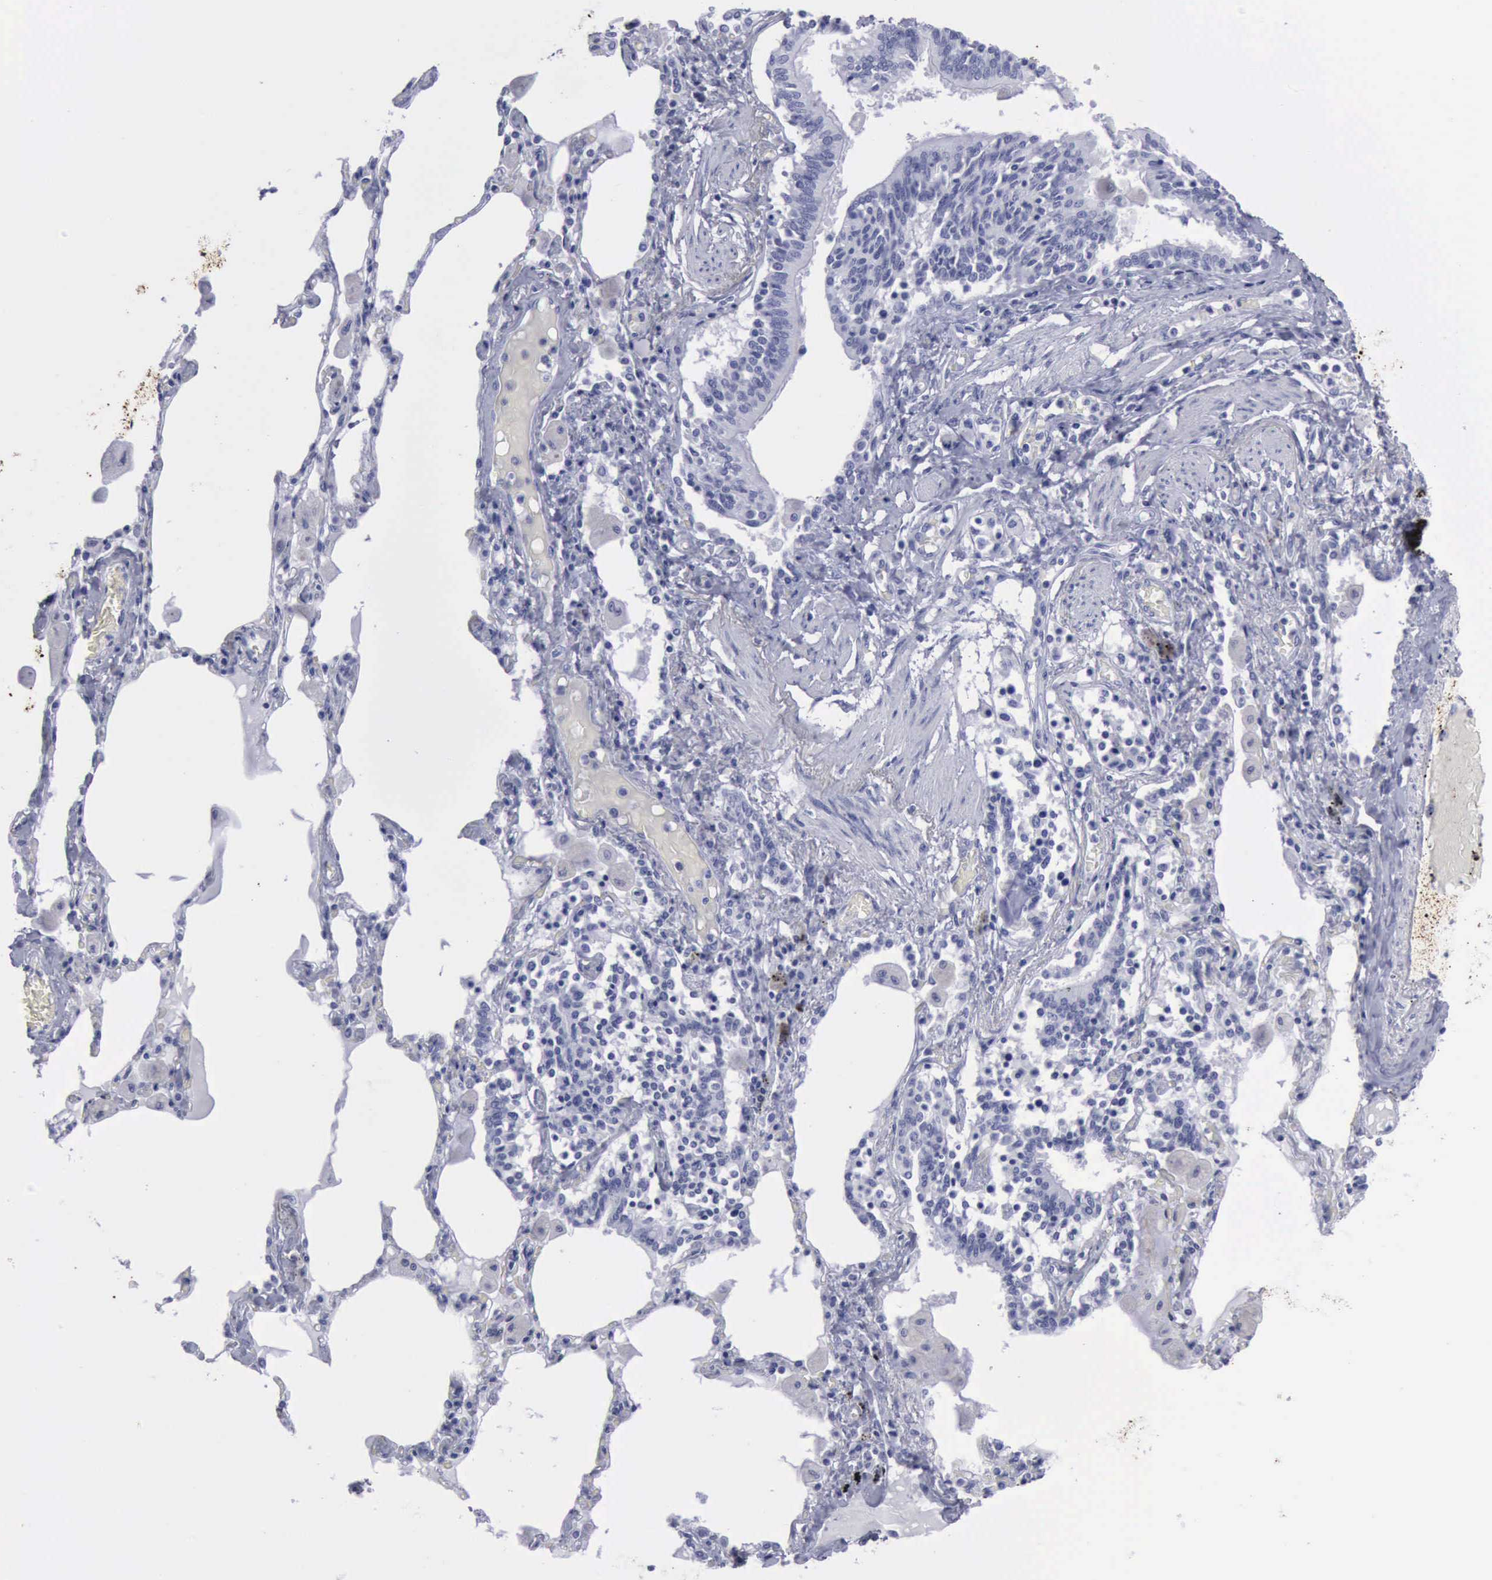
{"staining": {"intensity": "negative", "quantity": "none", "location": "none"}, "tissue": "bronchus", "cell_type": "Respiratory epithelial cells", "image_type": "normal", "snomed": [{"axis": "morphology", "description": "Normal tissue, NOS"}, {"axis": "morphology", "description": "Squamous cell carcinoma, NOS"}, {"axis": "topography", "description": "Bronchus"}, {"axis": "topography", "description": "Lung"}], "caption": "Protein analysis of unremarkable bronchus reveals no significant staining in respiratory epithelial cells.", "gene": "KRT13", "patient": {"sex": "female", "age": 47}}